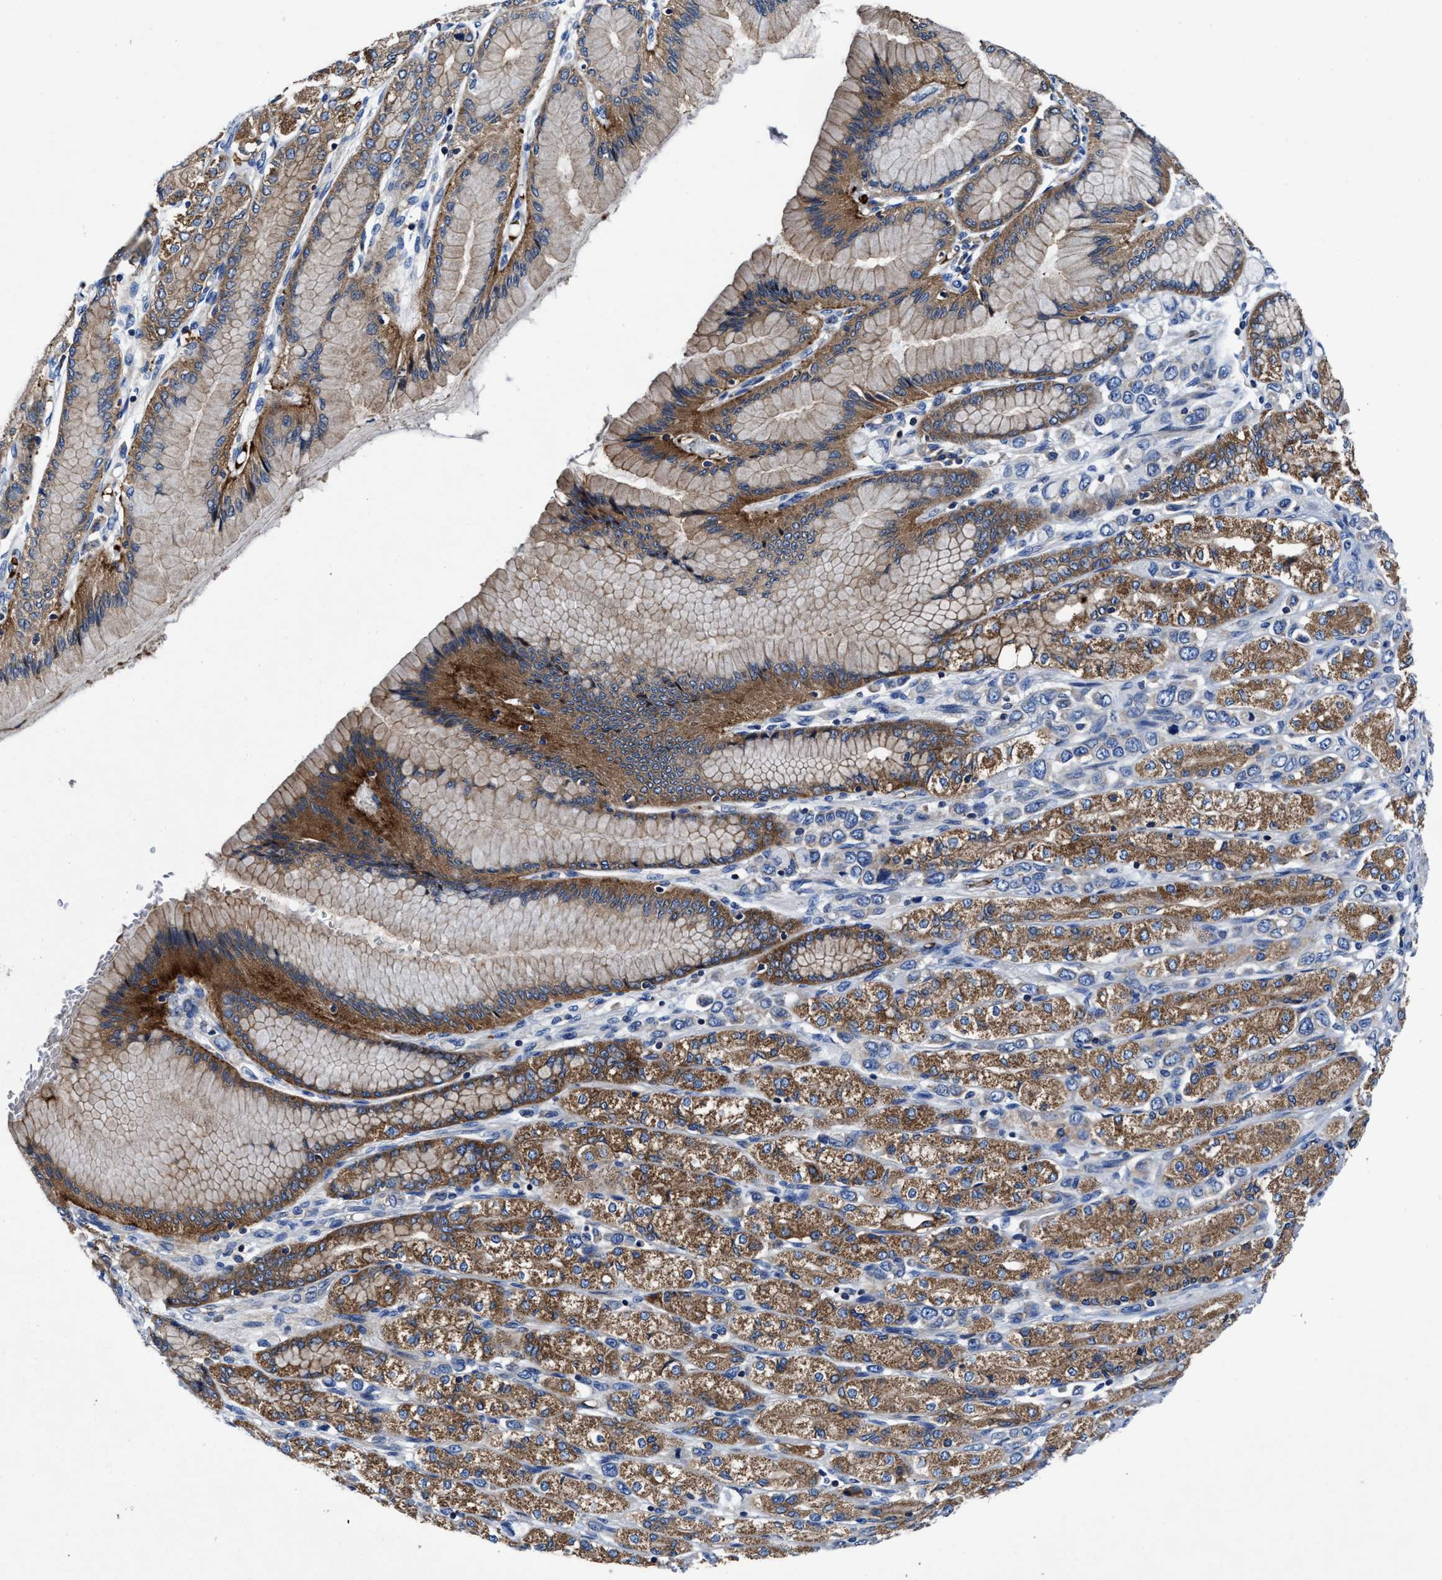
{"staining": {"intensity": "moderate", "quantity": ">75%", "location": "cytoplasmic/membranous"}, "tissue": "stomach cancer", "cell_type": "Tumor cells", "image_type": "cancer", "snomed": [{"axis": "morphology", "description": "Adenocarcinoma, NOS"}, {"axis": "topography", "description": "Stomach"}], "caption": "A high-resolution micrograph shows immunohistochemistry staining of stomach cancer, which displays moderate cytoplasmic/membranous staining in approximately >75% of tumor cells. The staining was performed using DAB (3,3'-diaminobenzidine), with brown indicating positive protein expression. Nuclei are stained blue with hematoxylin.", "gene": "PHLPP1", "patient": {"sex": "female", "age": 65}}